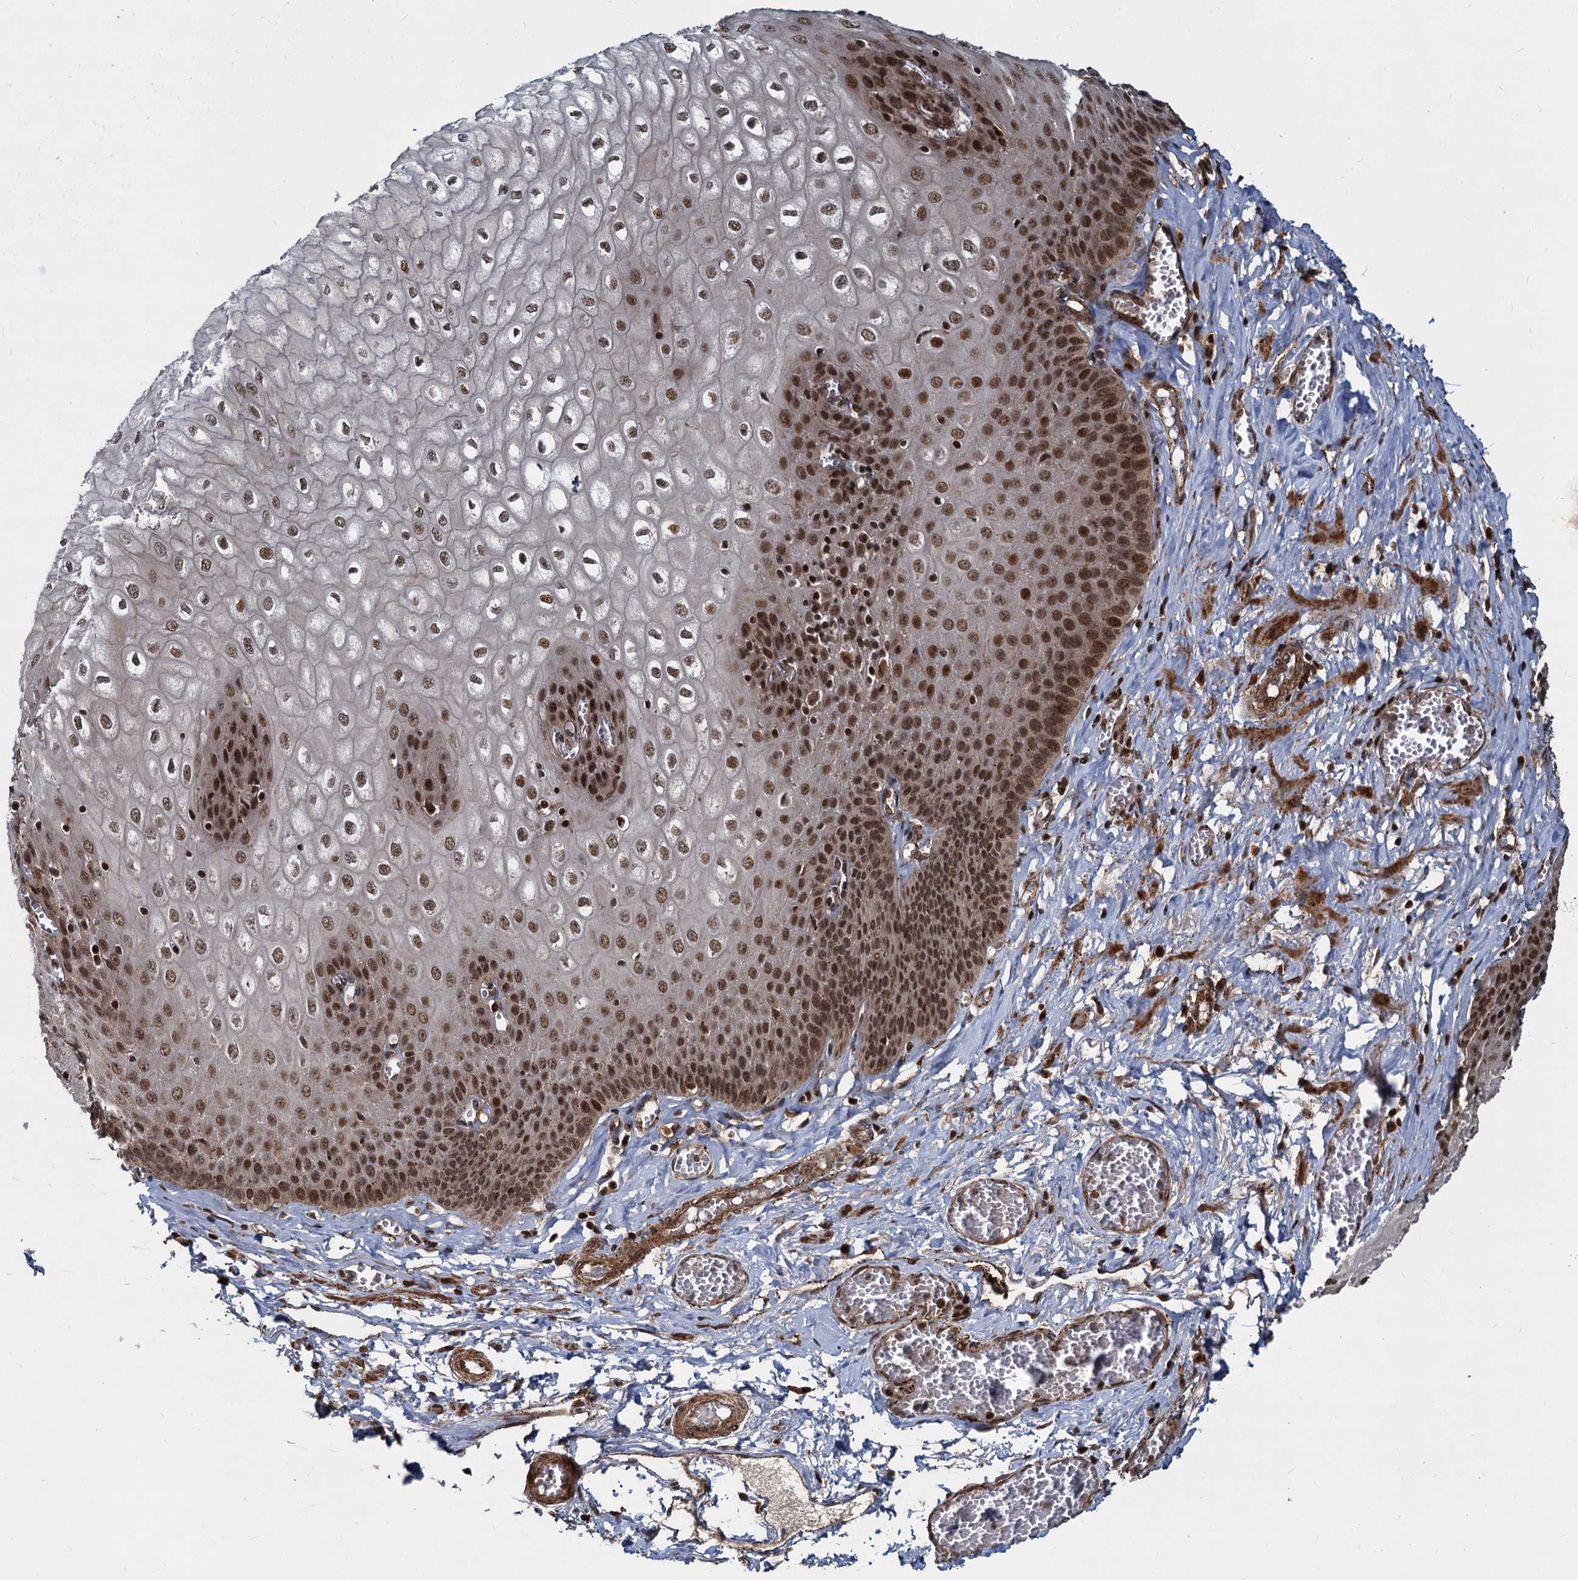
{"staining": {"intensity": "moderate", "quantity": ">75%", "location": "nuclear"}, "tissue": "esophagus", "cell_type": "Squamous epithelial cells", "image_type": "normal", "snomed": [{"axis": "morphology", "description": "Normal tissue, NOS"}, {"axis": "topography", "description": "Esophagus"}], "caption": "A histopathology image of esophagus stained for a protein displays moderate nuclear brown staining in squamous epithelial cells.", "gene": "TRIM23", "patient": {"sex": "male", "age": 60}}